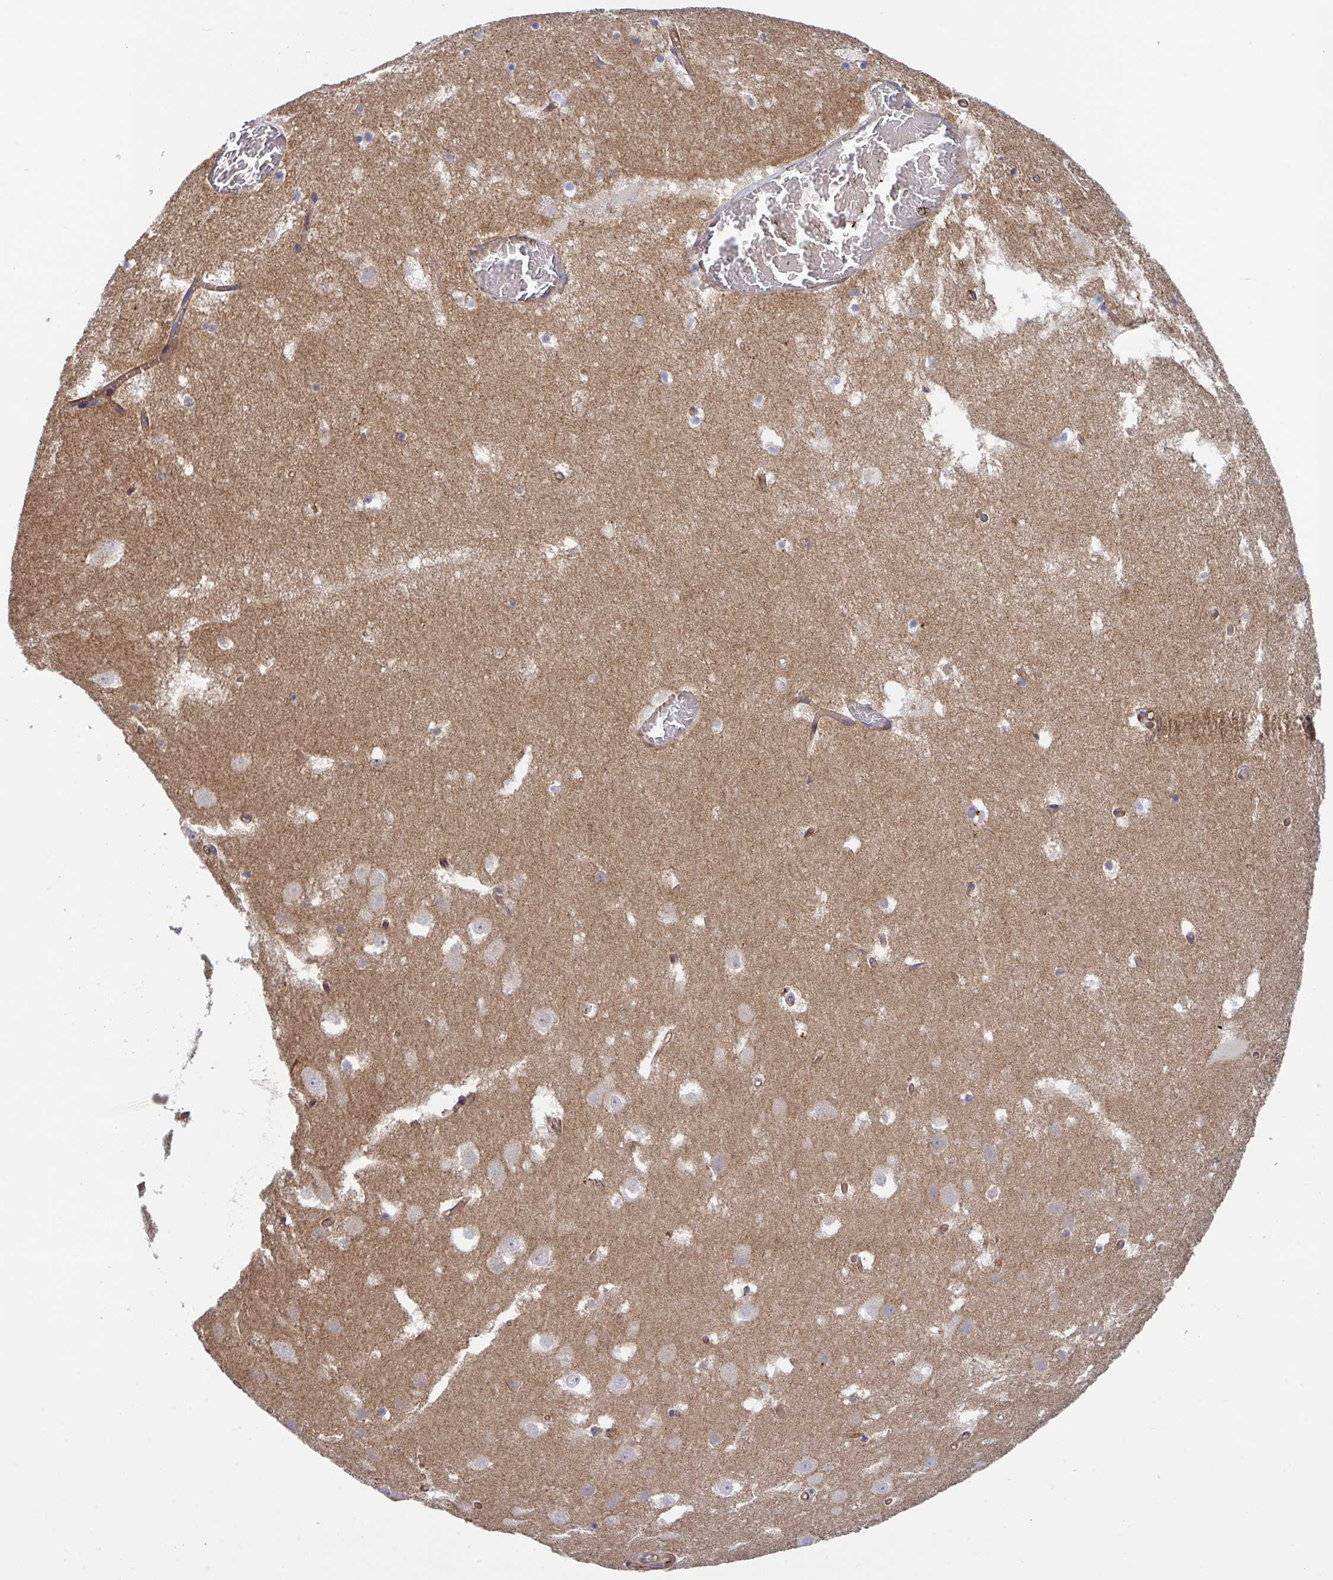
{"staining": {"intensity": "negative", "quantity": "none", "location": "none"}, "tissue": "hippocampus", "cell_type": "Glial cells", "image_type": "normal", "snomed": [{"axis": "morphology", "description": "Normal tissue, NOS"}, {"axis": "topography", "description": "Hippocampus"}], "caption": "High magnification brightfield microscopy of unremarkable hippocampus stained with DAB (3,3'-diaminobenzidine) (brown) and counterstained with hematoxylin (blue): glial cells show no significant staining. The staining is performed using DAB (3,3'-diaminobenzidine) brown chromogen with nuclei counter-stained in using hematoxylin.", "gene": "C4orf36", "patient": {"sex": "female", "age": 52}}